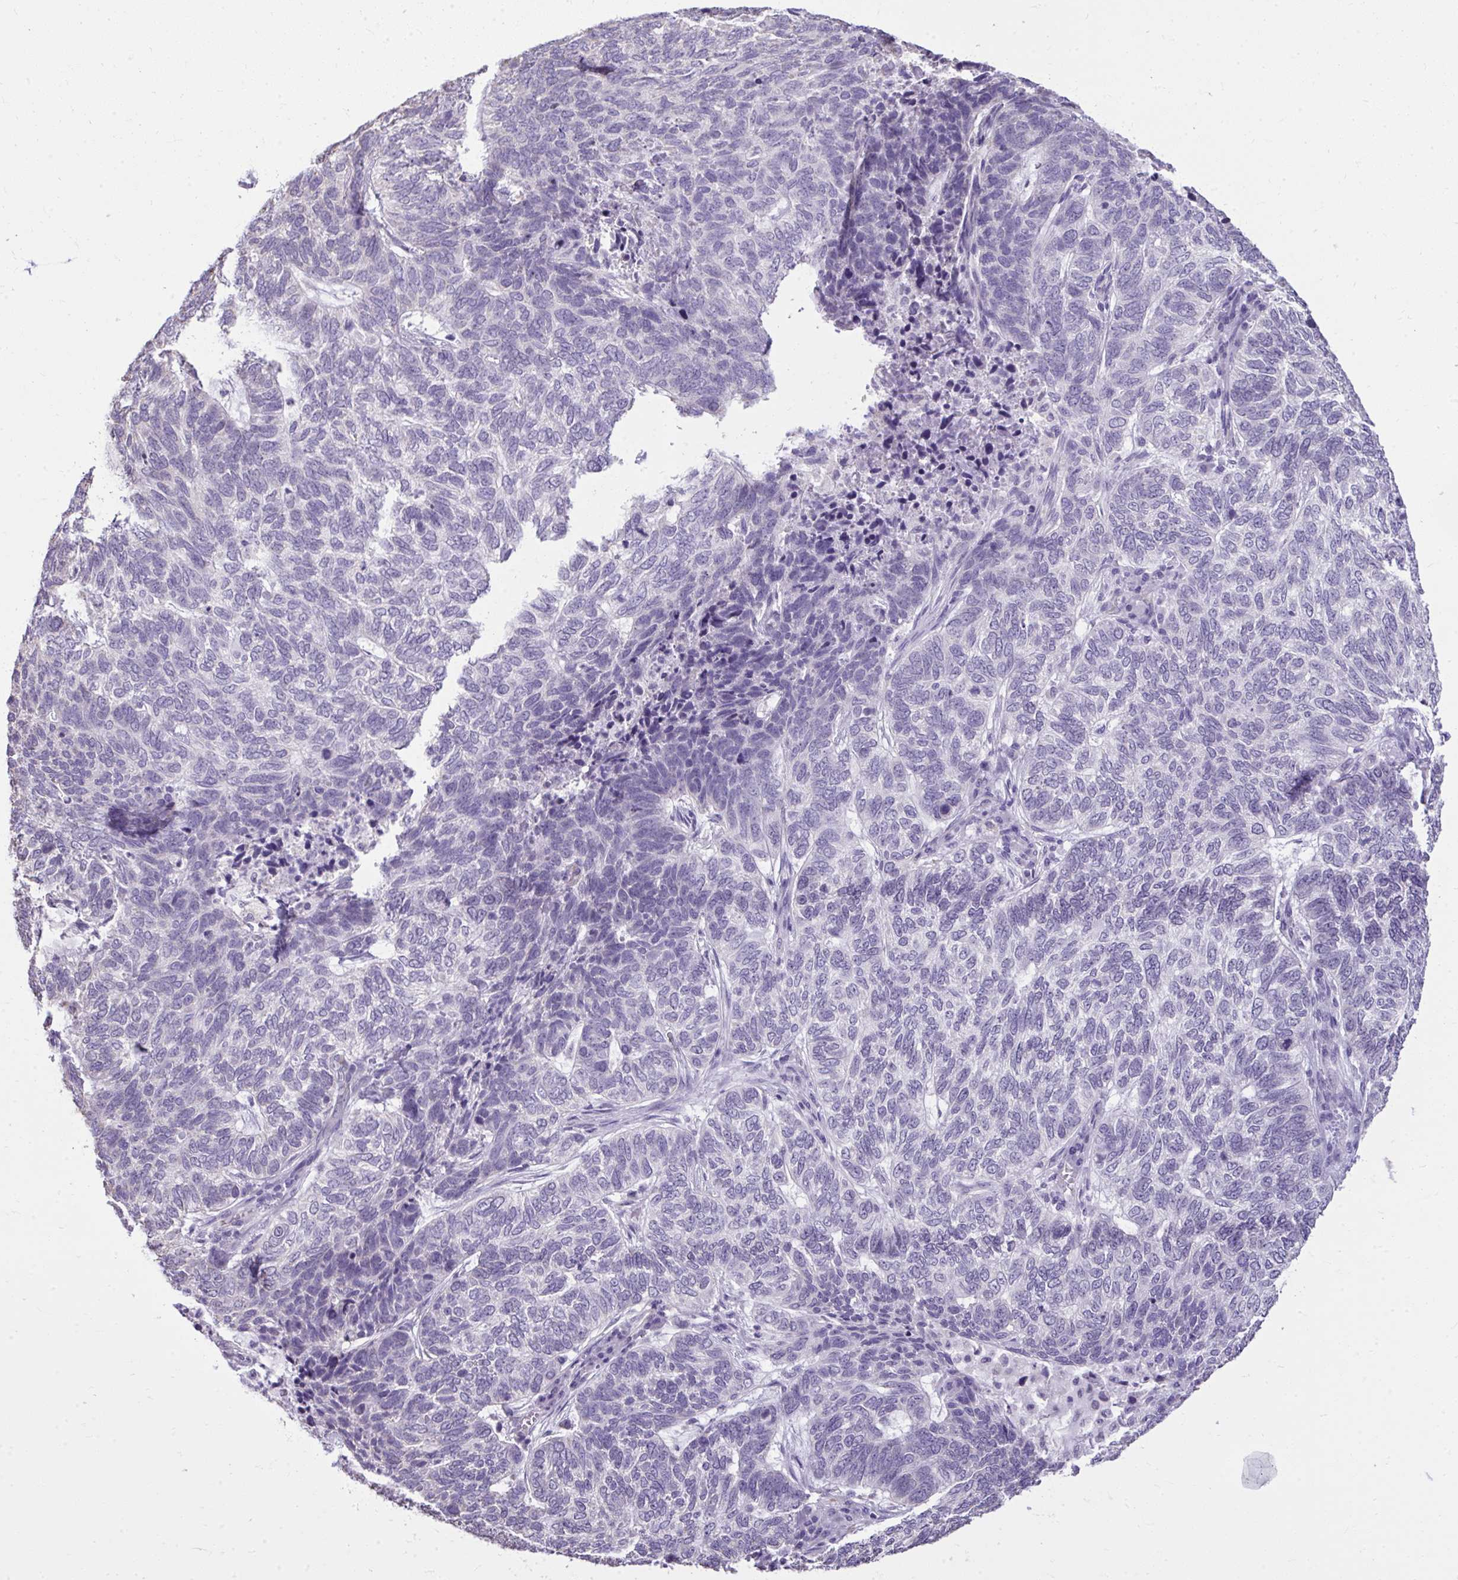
{"staining": {"intensity": "negative", "quantity": "none", "location": "none"}, "tissue": "skin cancer", "cell_type": "Tumor cells", "image_type": "cancer", "snomed": [{"axis": "morphology", "description": "Basal cell carcinoma"}, {"axis": "topography", "description": "Skin"}], "caption": "The immunohistochemistry image has no significant expression in tumor cells of skin cancer tissue. Nuclei are stained in blue.", "gene": "NPPA", "patient": {"sex": "female", "age": 65}}